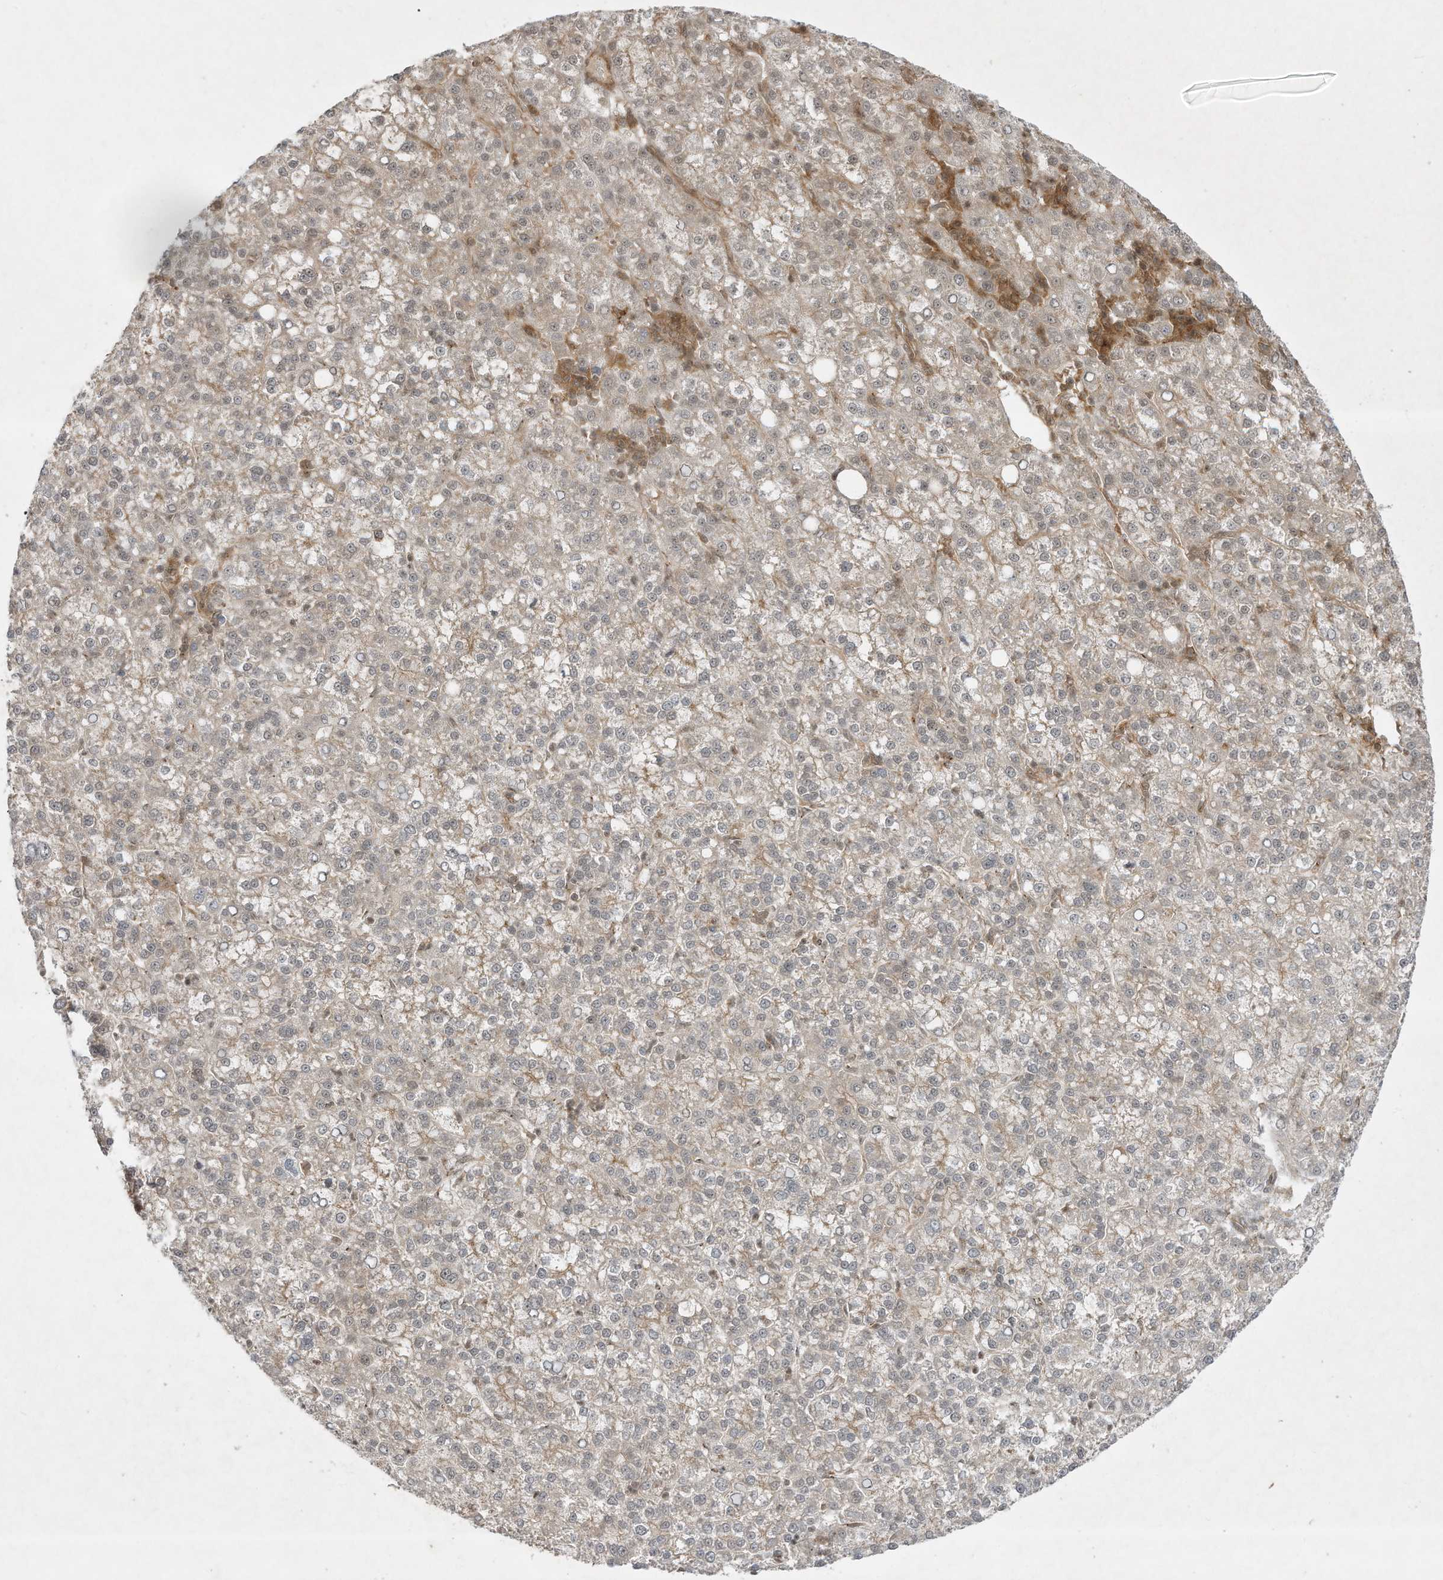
{"staining": {"intensity": "negative", "quantity": "none", "location": "none"}, "tissue": "liver cancer", "cell_type": "Tumor cells", "image_type": "cancer", "snomed": [{"axis": "morphology", "description": "Carcinoma, Hepatocellular, NOS"}, {"axis": "topography", "description": "Liver"}], "caption": "An IHC histopathology image of hepatocellular carcinoma (liver) is shown. There is no staining in tumor cells of hepatocellular carcinoma (liver).", "gene": "CERT1", "patient": {"sex": "female", "age": 58}}